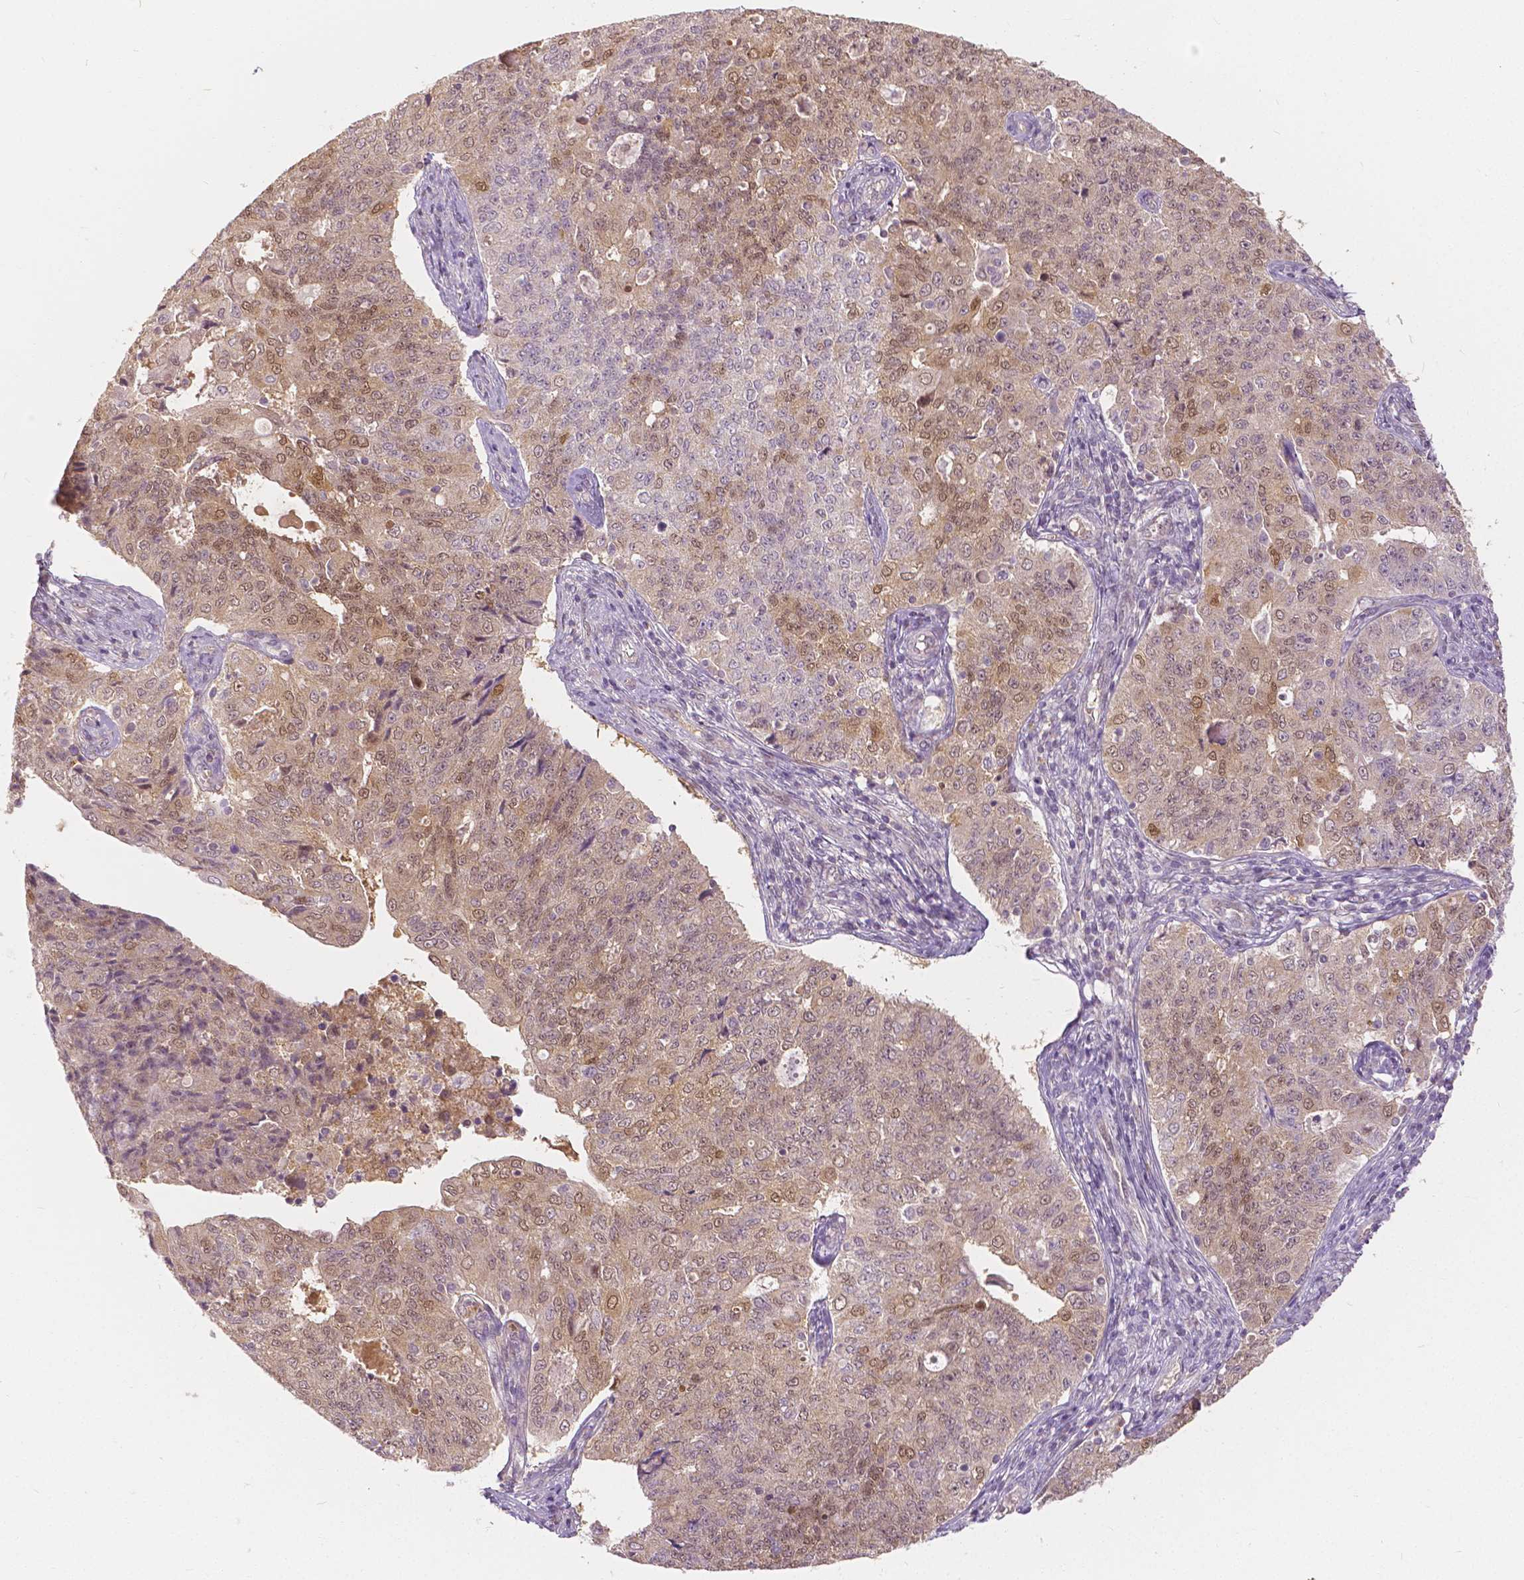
{"staining": {"intensity": "moderate", "quantity": "25%-75%", "location": "cytoplasmic/membranous,nuclear"}, "tissue": "endometrial cancer", "cell_type": "Tumor cells", "image_type": "cancer", "snomed": [{"axis": "morphology", "description": "Adenocarcinoma, NOS"}, {"axis": "topography", "description": "Endometrium"}], "caption": "Immunohistochemical staining of human endometrial cancer (adenocarcinoma) exhibits moderate cytoplasmic/membranous and nuclear protein expression in about 25%-75% of tumor cells. The protein is stained brown, and the nuclei are stained in blue (DAB IHC with brightfield microscopy, high magnification).", "gene": "NAPRT", "patient": {"sex": "female", "age": 43}}